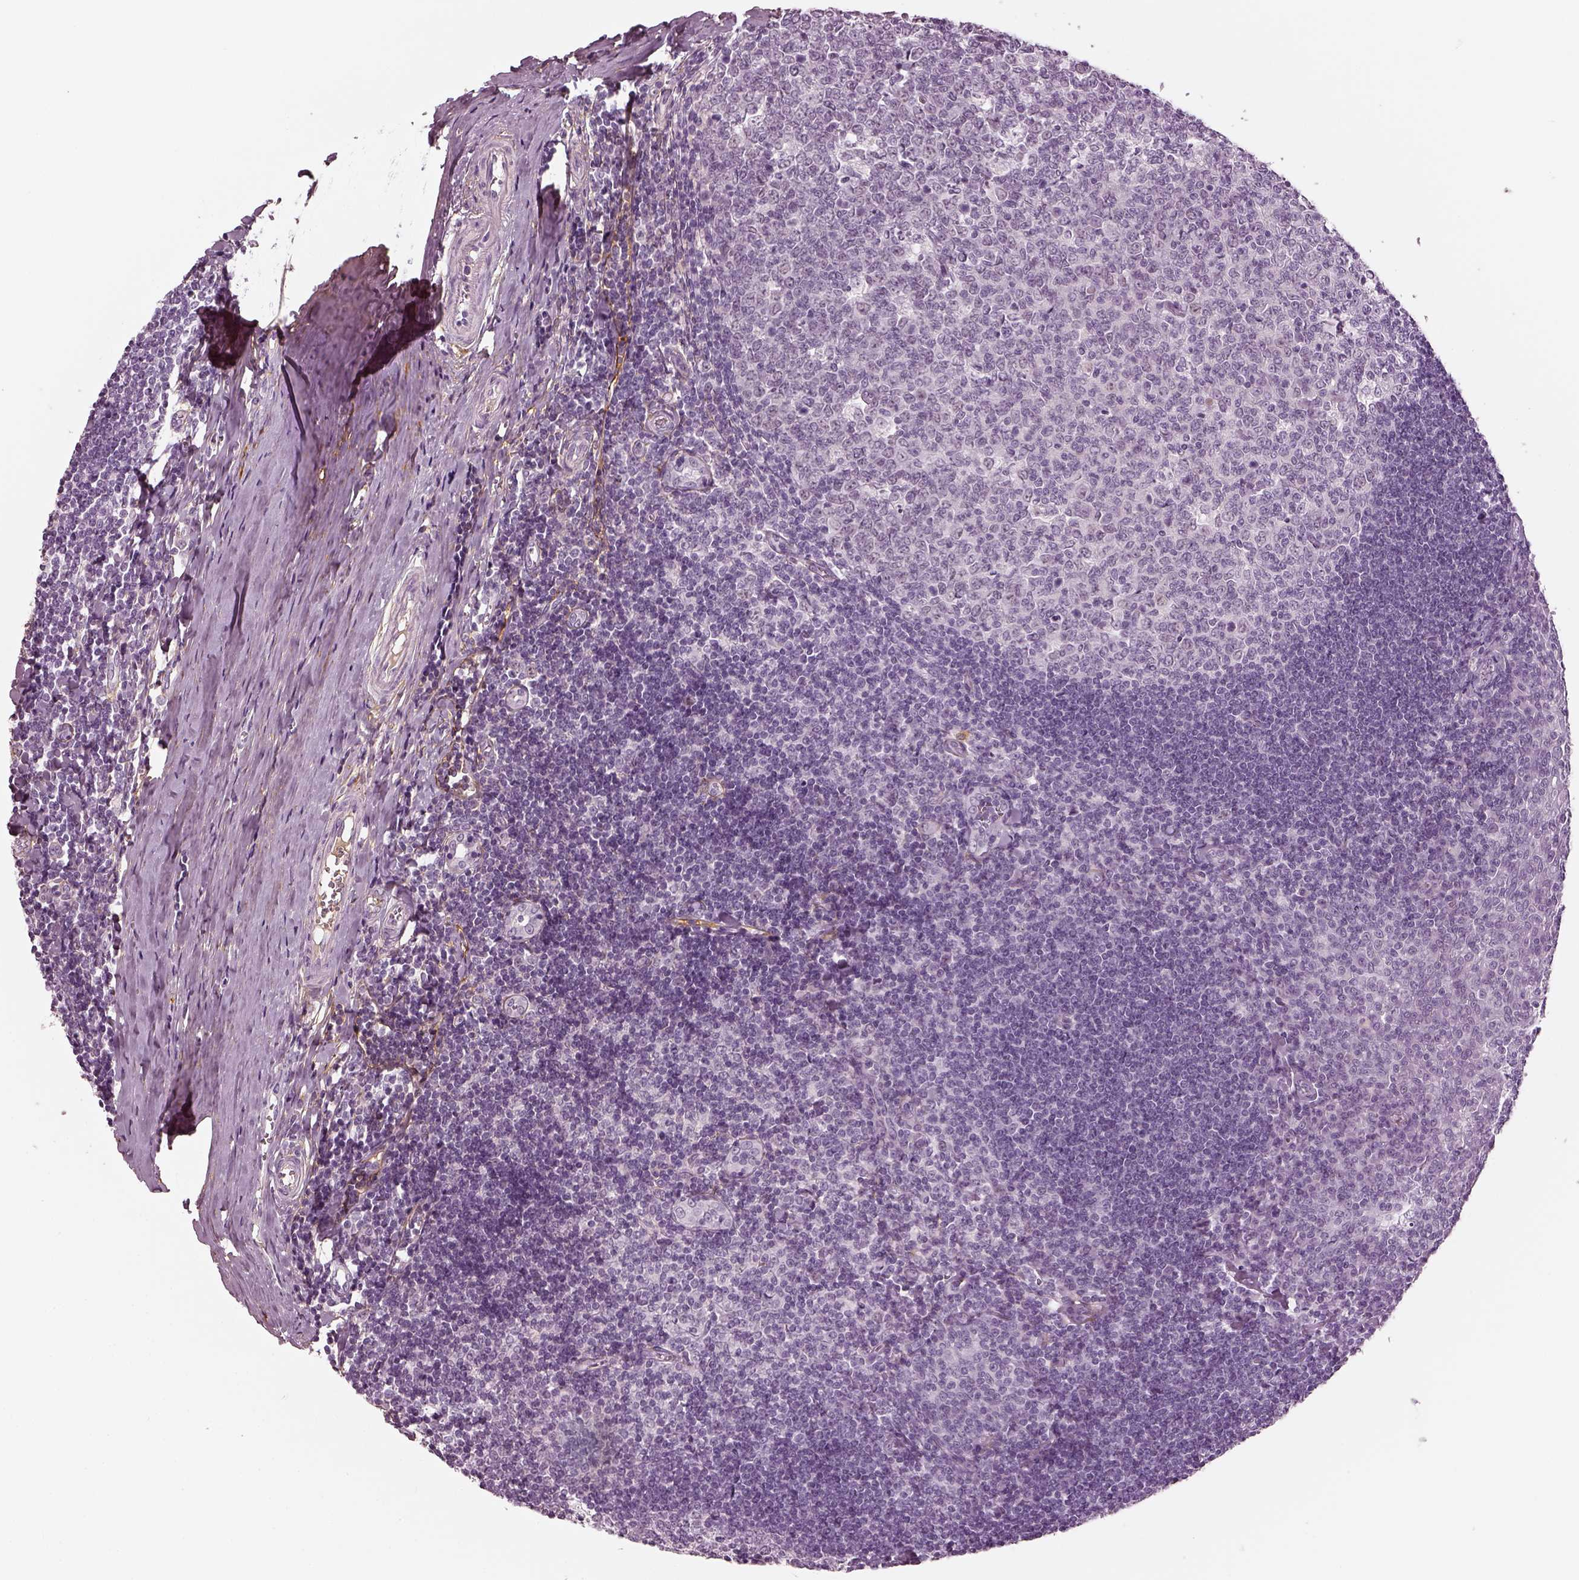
{"staining": {"intensity": "negative", "quantity": "none", "location": "none"}, "tissue": "tonsil", "cell_type": "Germinal center cells", "image_type": "normal", "snomed": [{"axis": "morphology", "description": "Normal tissue, NOS"}, {"axis": "topography", "description": "Tonsil"}], "caption": "The photomicrograph reveals no significant expression in germinal center cells of tonsil.", "gene": "TRIM69", "patient": {"sex": "female", "age": 12}}